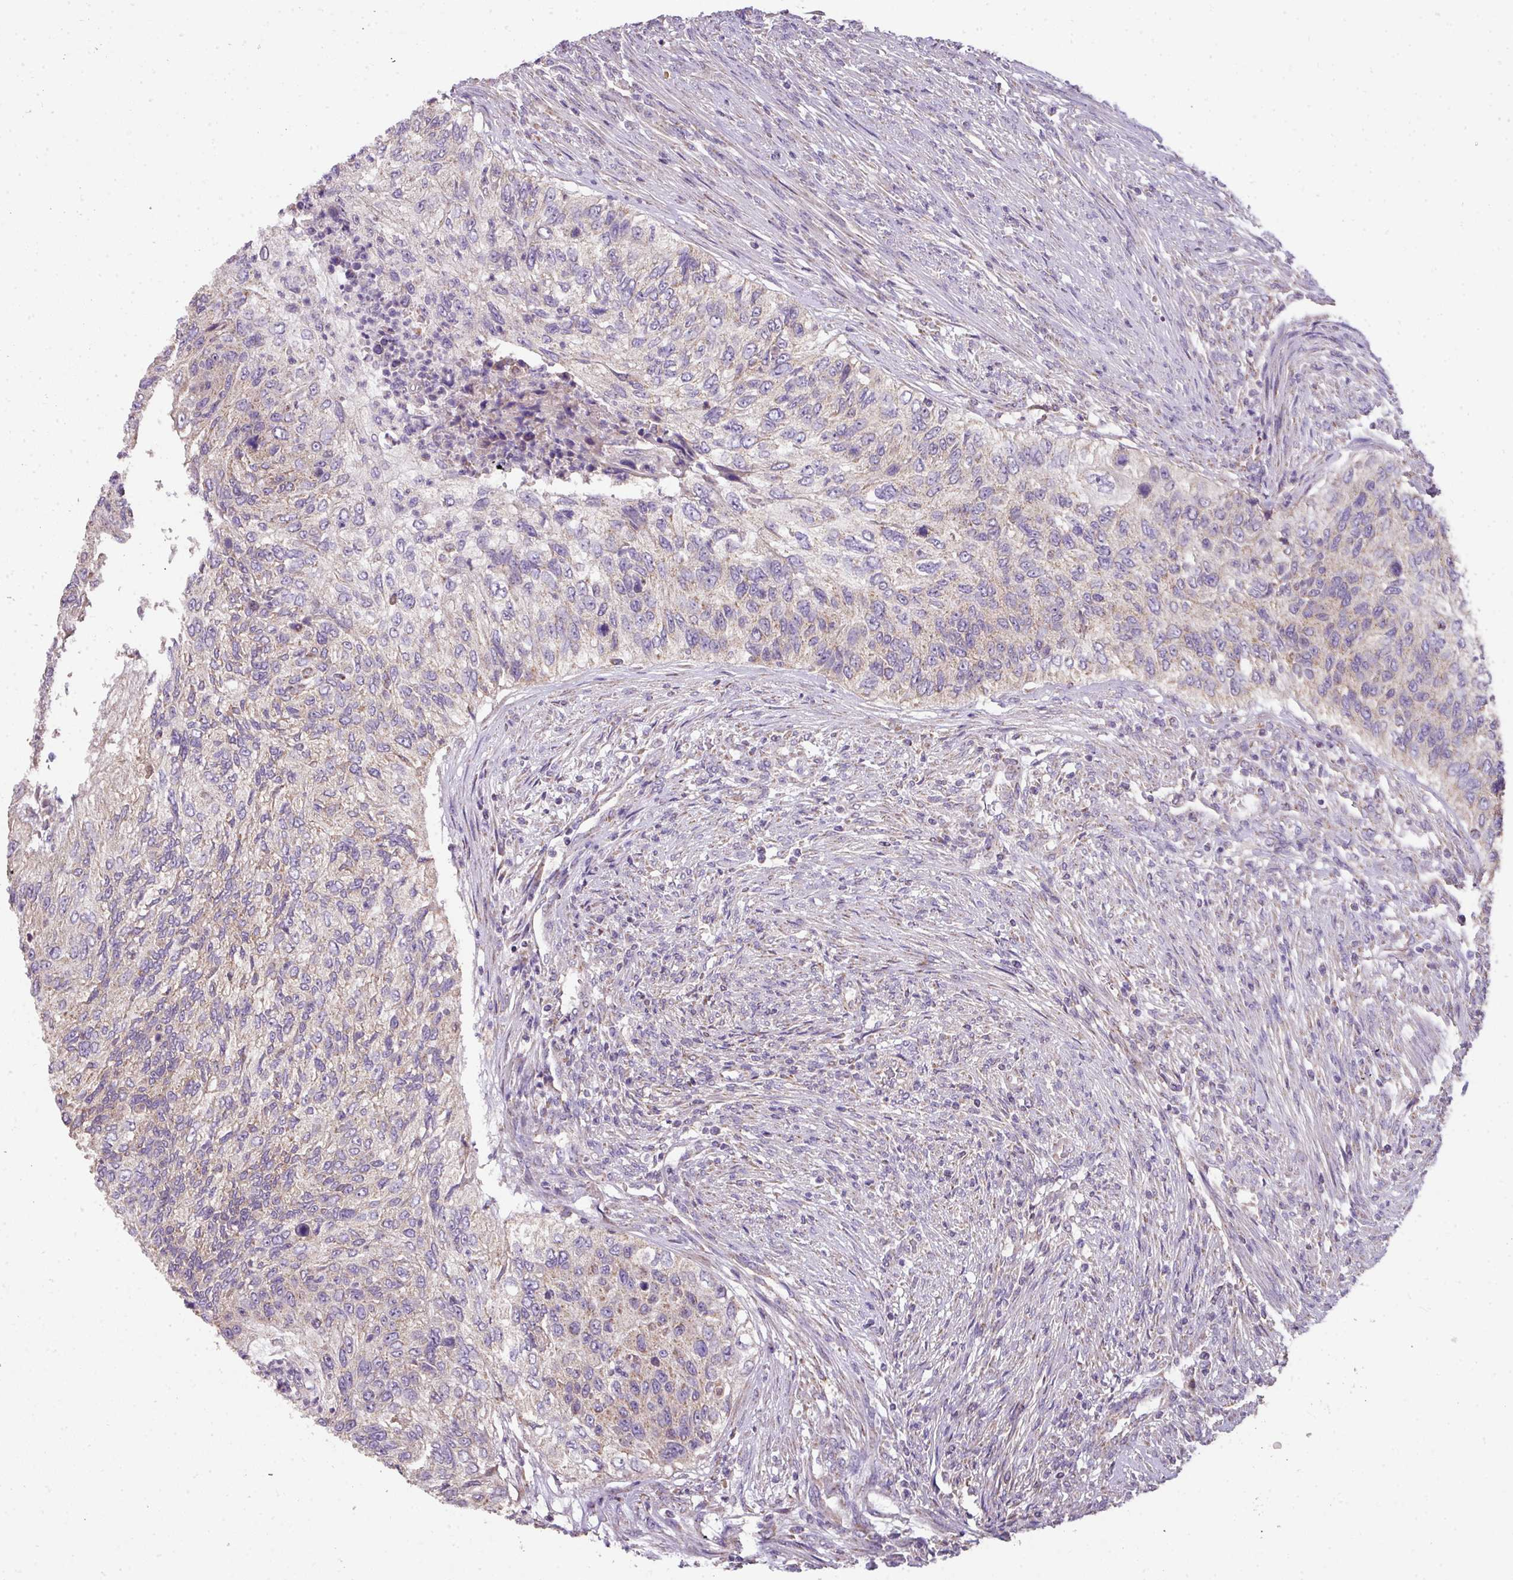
{"staining": {"intensity": "weak", "quantity": "<25%", "location": "cytoplasmic/membranous"}, "tissue": "urothelial cancer", "cell_type": "Tumor cells", "image_type": "cancer", "snomed": [{"axis": "morphology", "description": "Urothelial carcinoma, High grade"}, {"axis": "topography", "description": "Urinary bladder"}], "caption": "IHC of urothelial carcinoma (high-grade) displays no staining in tumor cells.", "gene": "PALS2", "patient": {"sex": "female", "age": 60}}